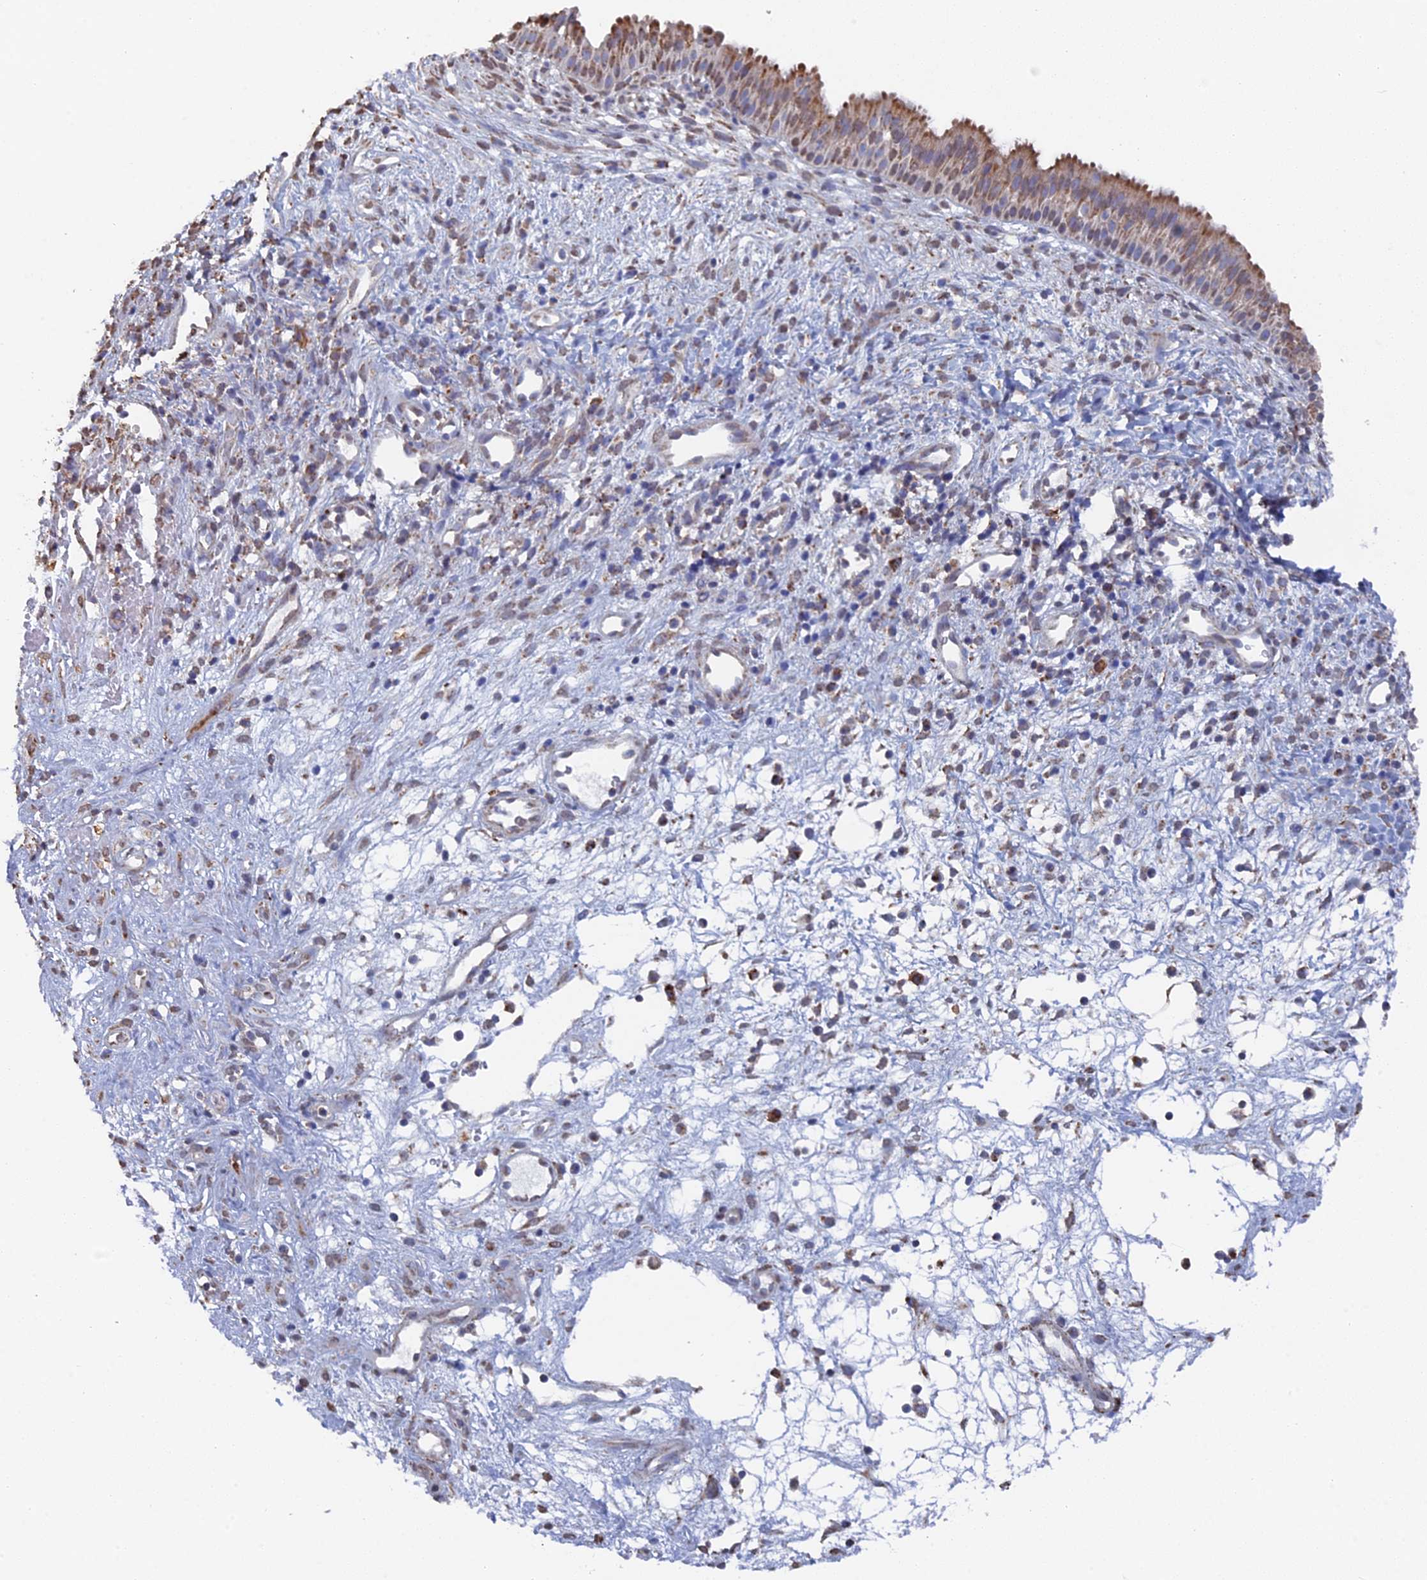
{"staining": {"intensity": "moderate", "quantity": ">75%", "location": "cytoplasmic/membranous,nuclear"}, "tissue": "nasopharynx", "cell_type": "Respiratory epithelial cells", "image_type": "normal", "snomed": [{"axis": "morphology", "description": "Normal tissue, NOS"}, {"axis": "topography", "description": "Nasopharynx"}], "caption": "The micrograph displays a brown stain indicating the presence of a protein in the cytoplasmic/membranous,nuclear of respiratory epithelial cells in nasopharynx. (brown staining indicates protein expression, while blue staining denotes nuclei).", "gene": "SMG9", "patient": {"sex": "male", "age": 22}}